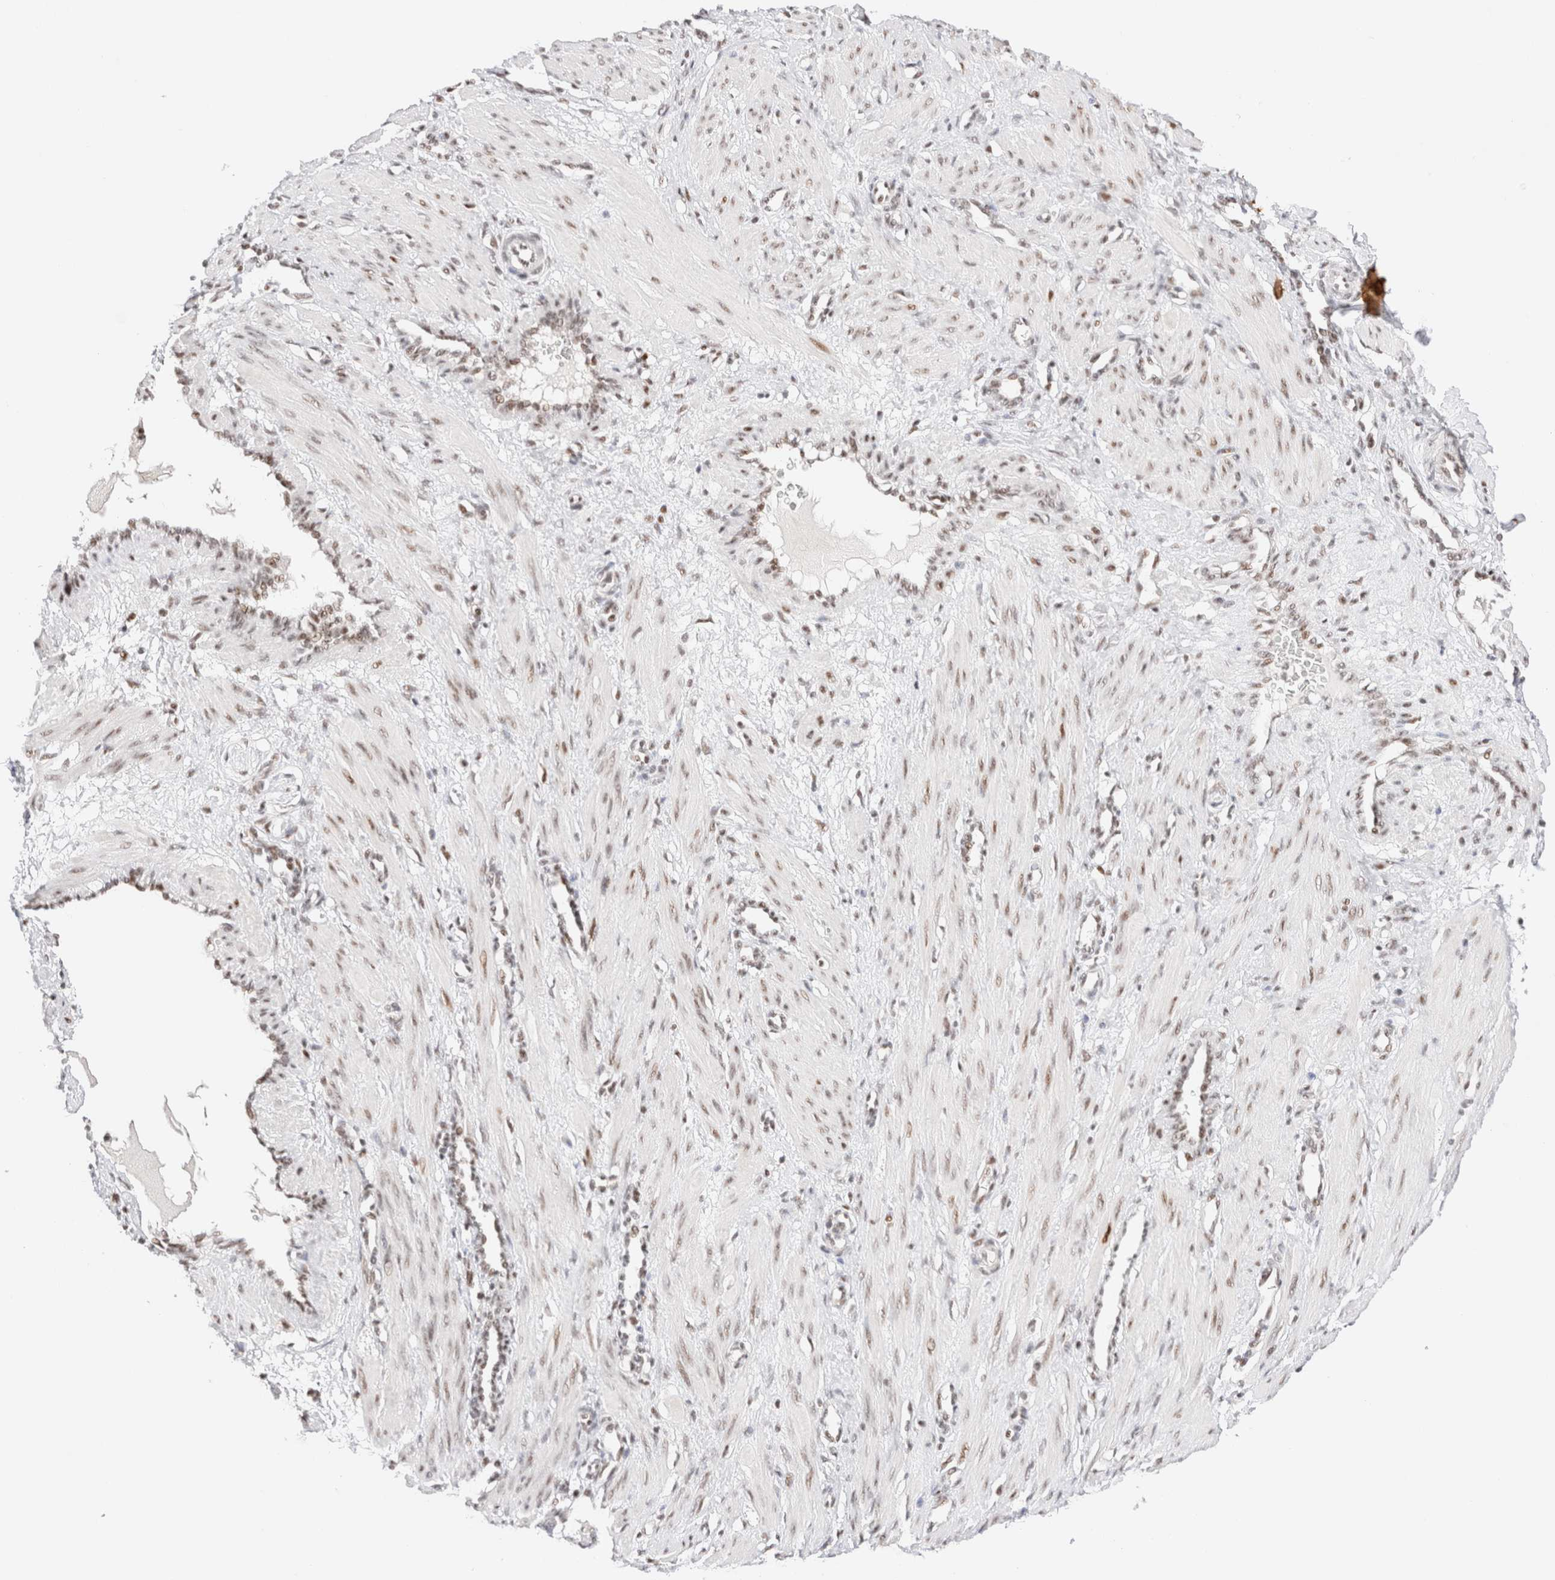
{"staining": {"intensity": "weak", "quantity": ">75%", "location": "nuclear"}, "tissue": "smooth muscle", "cell_type": "Smooth muscle cells", "image_type": "normal", "snomed": [{"axis": "morphology", "description": "Normal tissue, NOS"}, {"axis": "topography", "description": "Endometrium"}], "caption": "This is an image of immunohistochemistry staining of normal smooth muscle, which shows weak positivity in the nuclear of smooth muscle cells.", "gene": "ZNF282", "patient": {"sex": "female", "age": 33}}